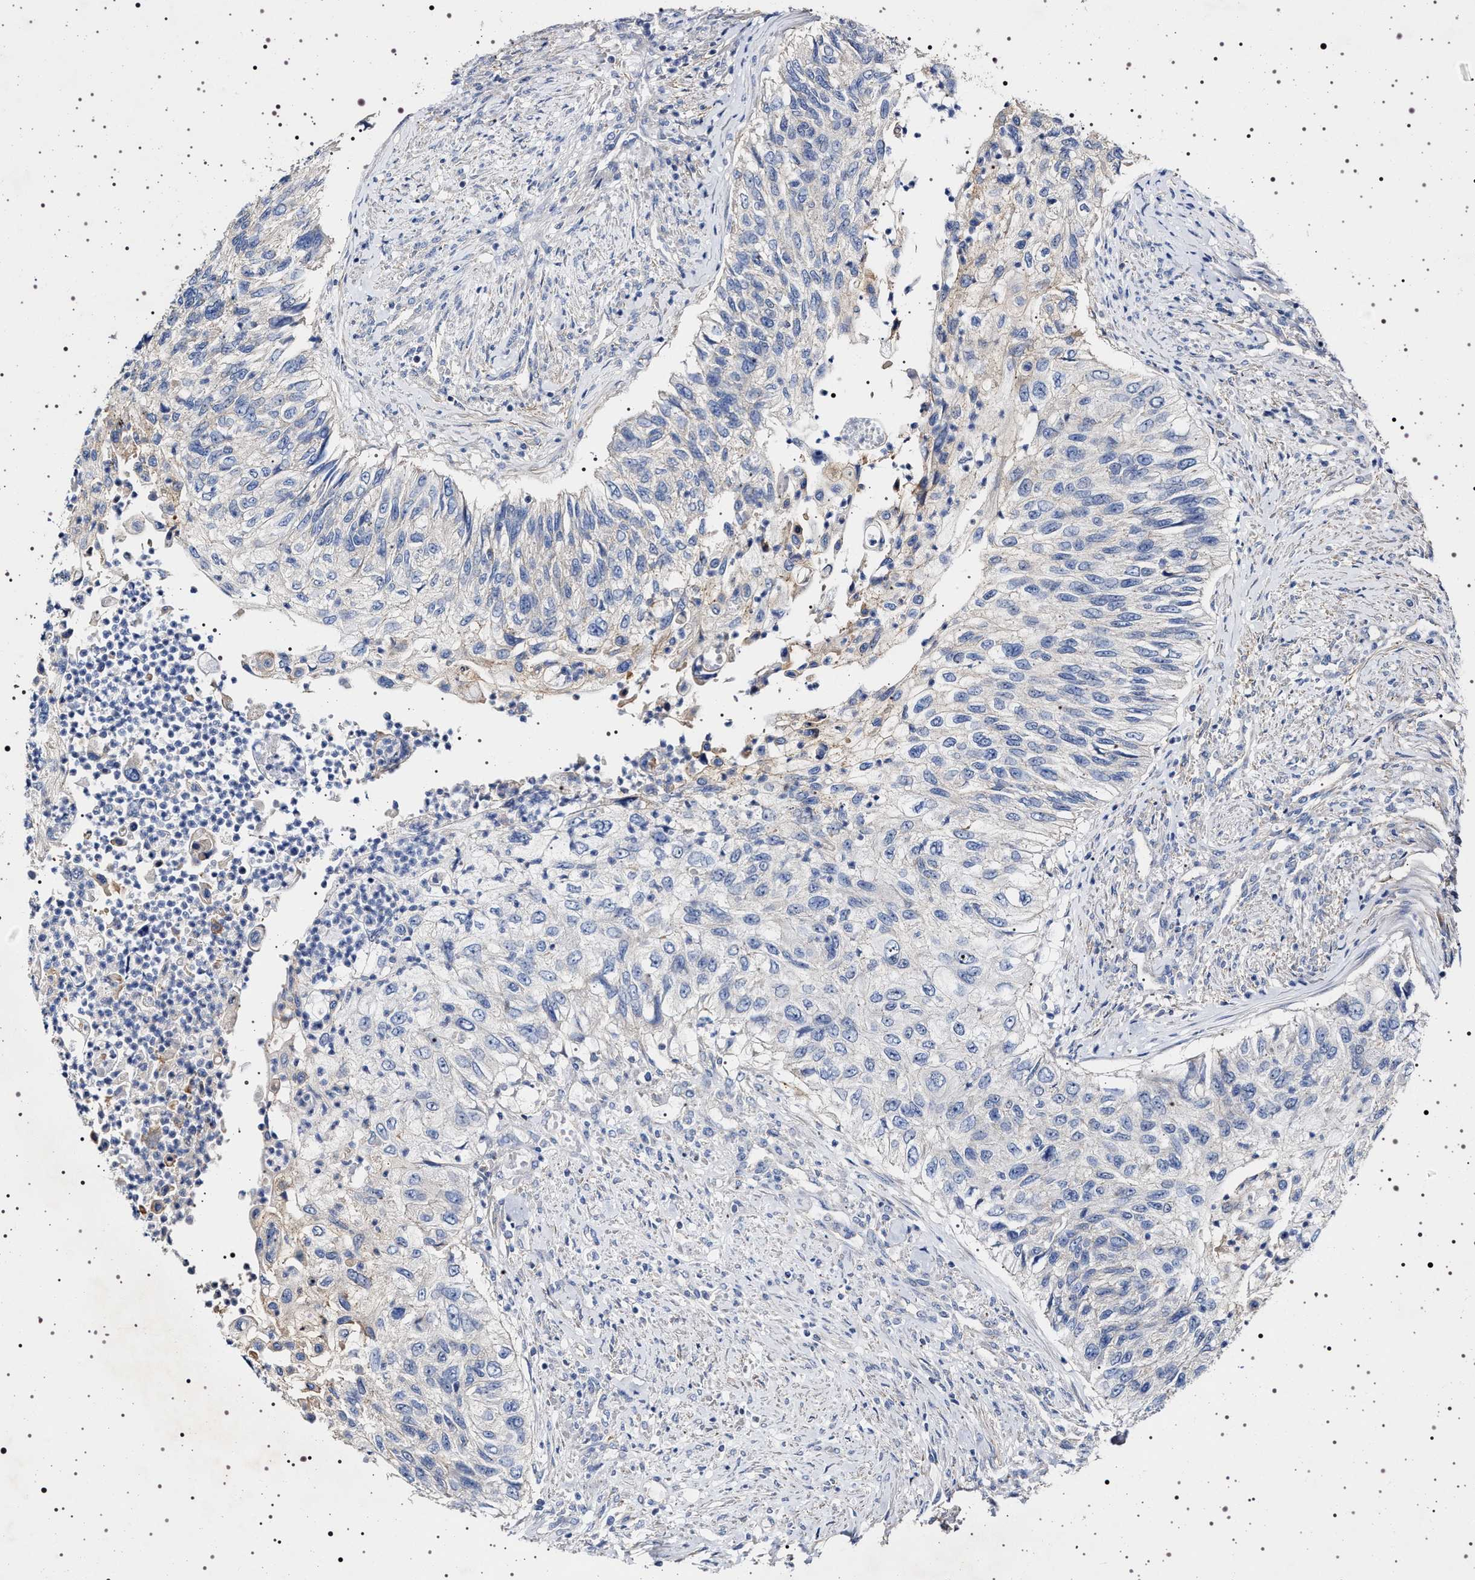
{"staining": {"intensity": "negative", "quantity": "none", "location": "none"}, "tissue": "urothelial cancer", "cell_type": "Tumor cells", "image_type": "cancer", "snomed": [{"axis": "morphology", "description": "Urothelial carcinoma, High grade"}, {"axis": "topography", "description": "Urinary bladder"}], "caption": "This photomicrograph is of high-grade urothelial carcinoma stained with immunohistochemistry to label a protein in brown with the nuclei are counter-stained blue. There is no expression in tumor cells.", "gene": "NAALADL2", "patient": {"sex": "female", "age": 60}}